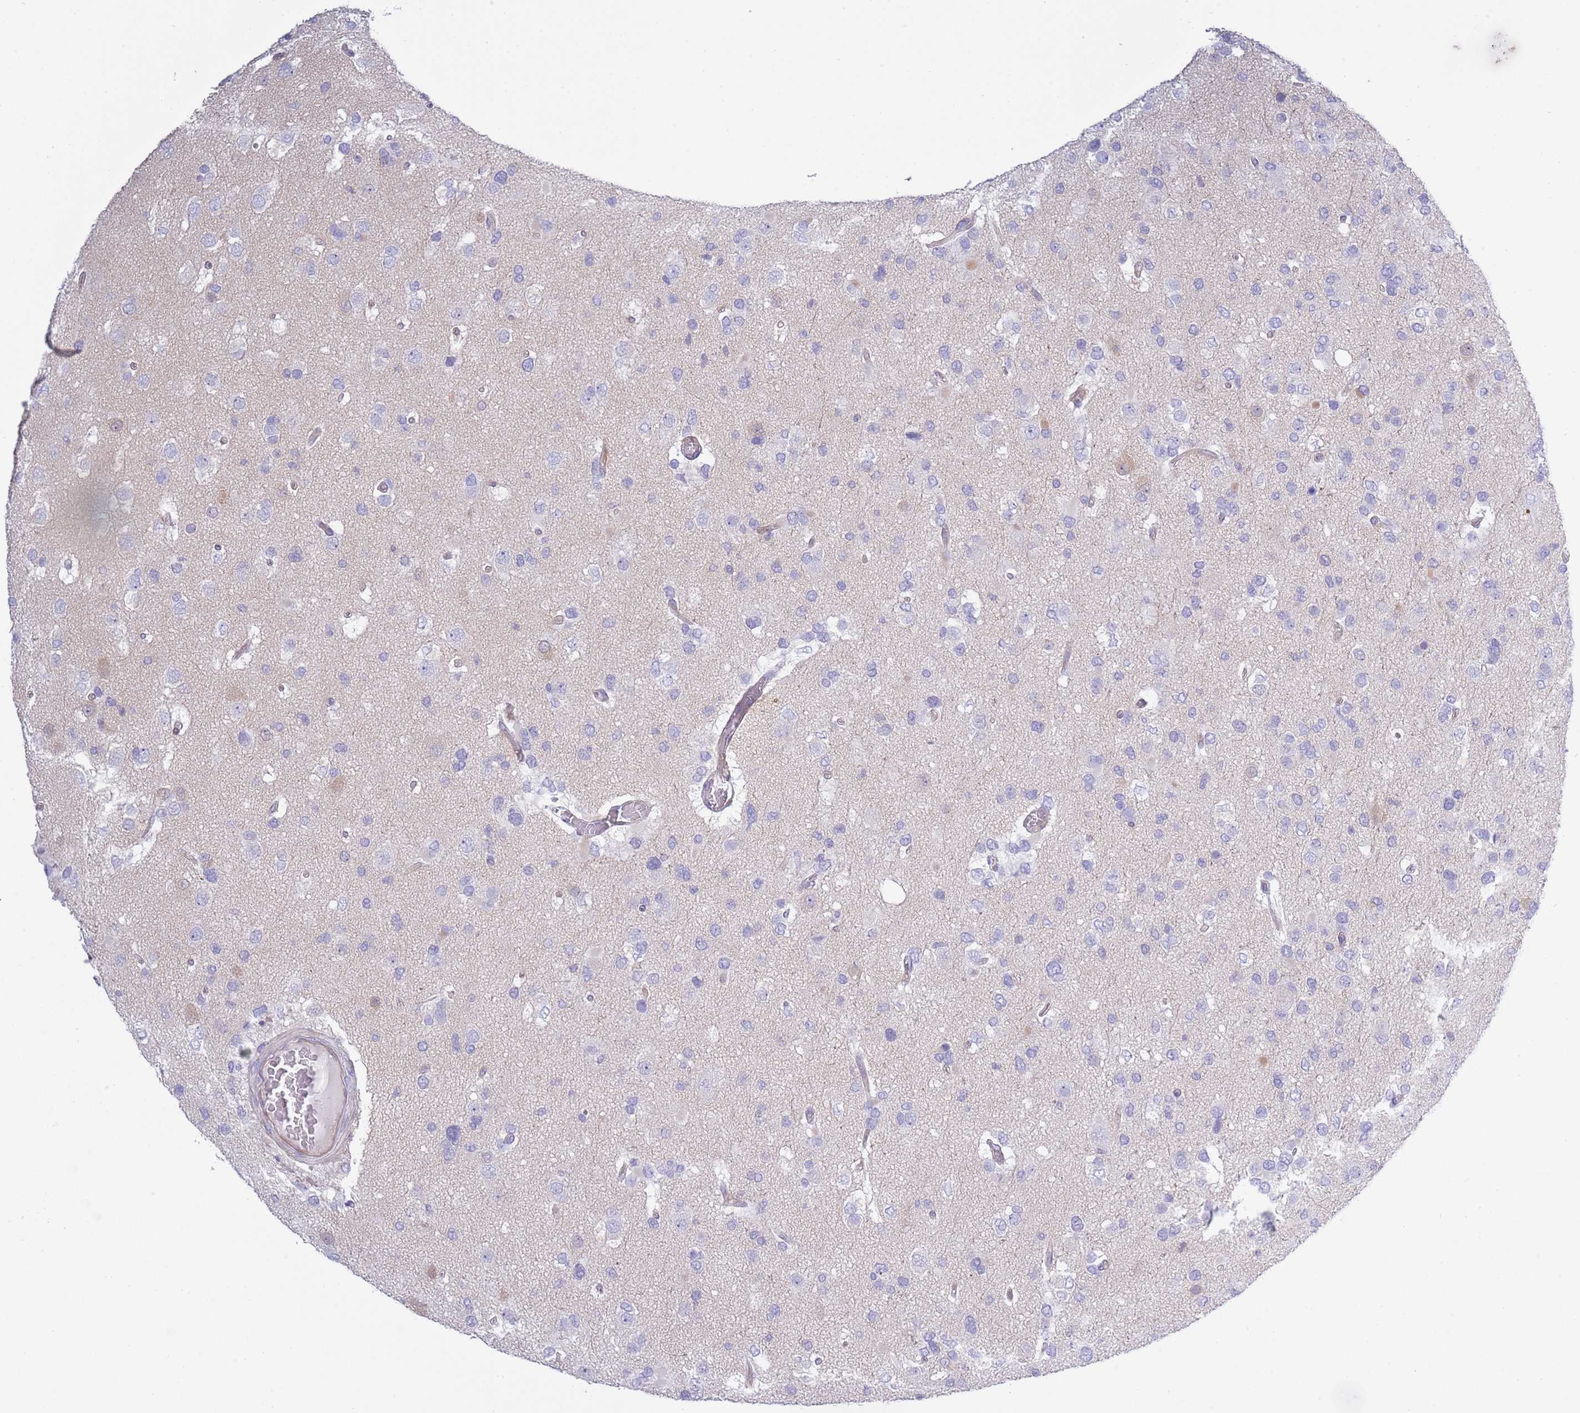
{"staining": {"intensity": "negative", "quantity": "none", "location": "none"}, "tissue": "glioma", "cell_type": "Tumor cells", "image_type": "cancer", "snomed": [{"axis": "morphology", "description": "Glioma, malignant, High grade"}, {"axis": "topography", "description": "Brain"}], "caption": "This is a histopathology image of immunohistochemistry staining of glioma, which shows no expression in tumor cells.", "gene": "NBPF6", "patient": {"sex": "male", "age": 53}}